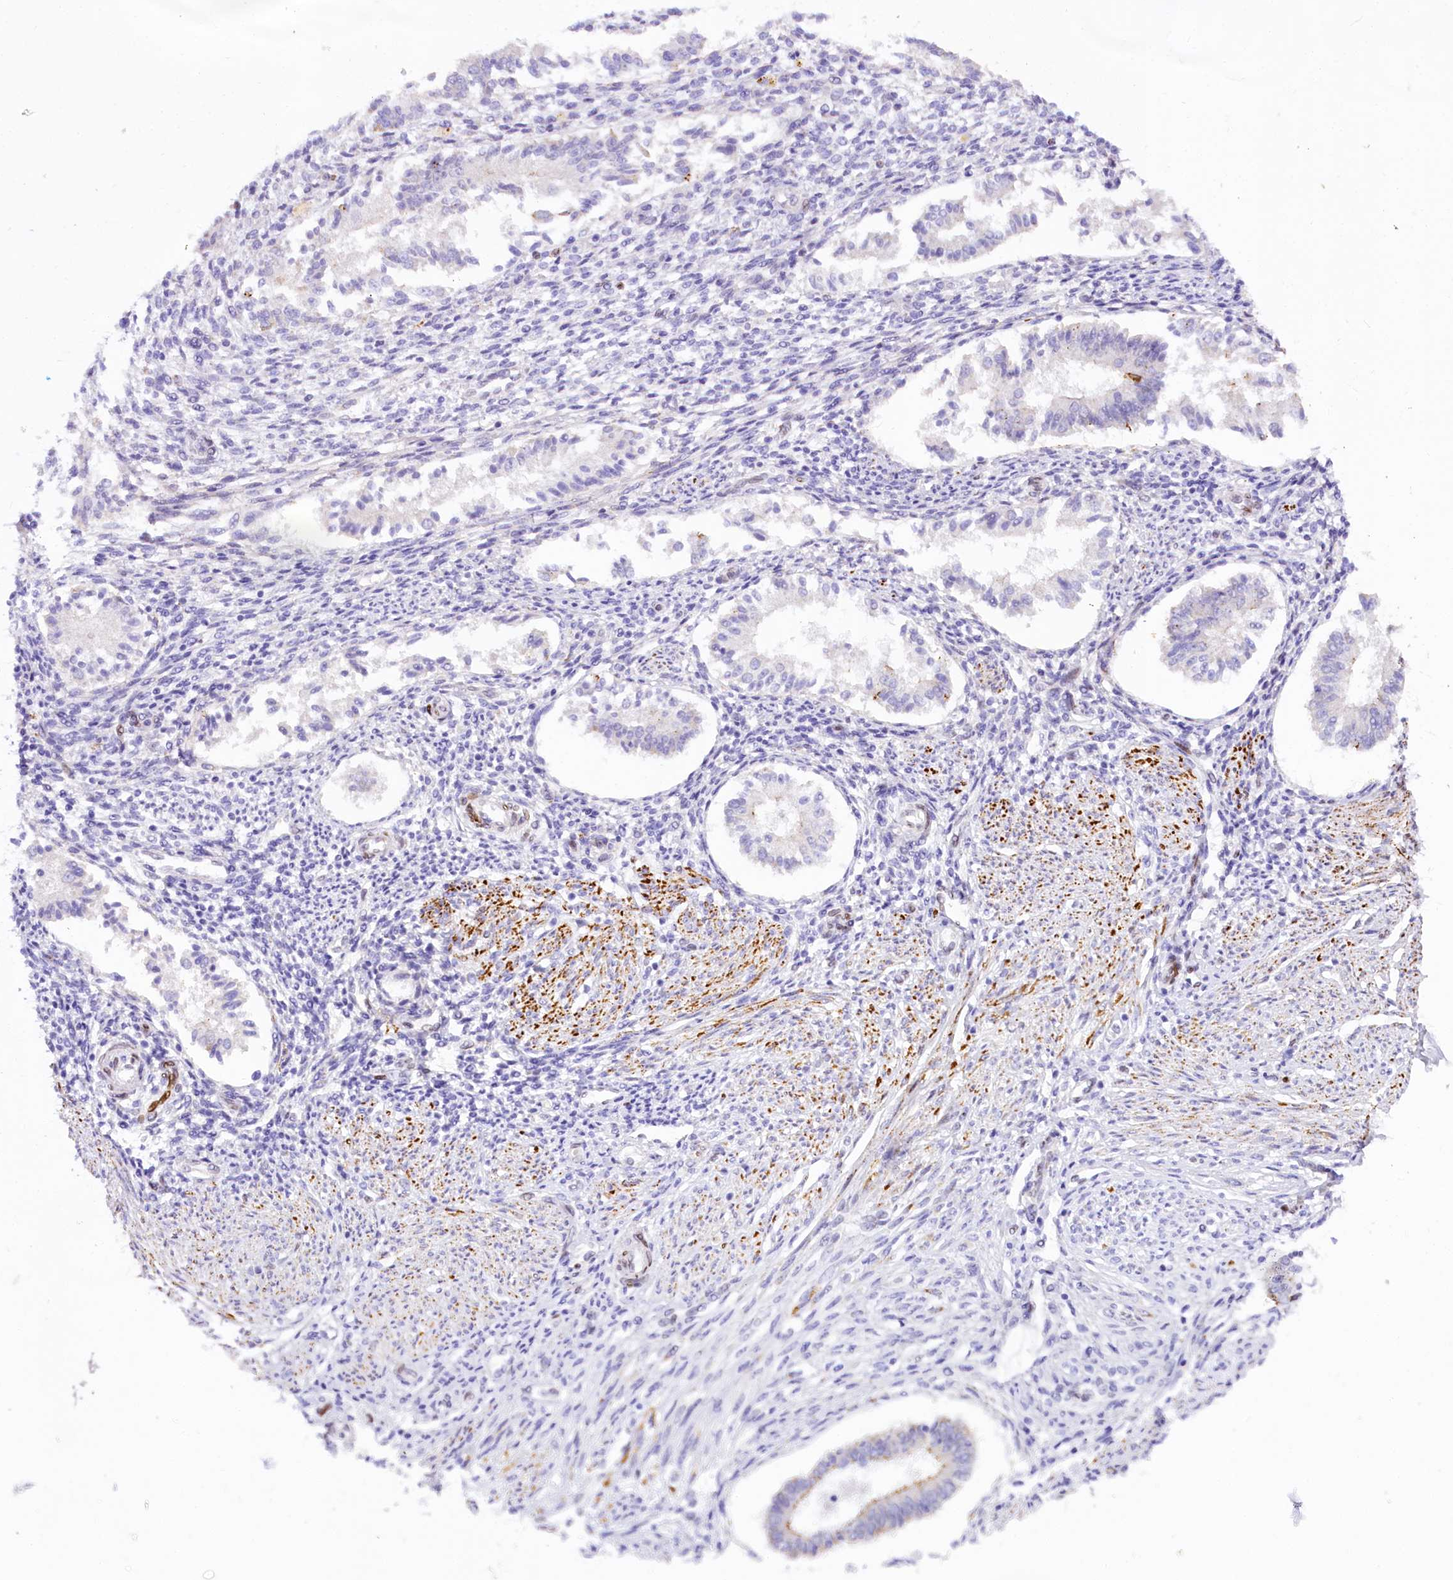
{"staining": {"intensity": "moderate", "quantity": "<25%", "location": "cytoplasmic/membranous"}, "tissue": "endometrium", "cell_type": "Cells in endometrial stroma", "image_type": "normal", "snomed": [{"axis": "morphology", "description": "Normal tissue, NOS"}, {"axis": "topography", "description": "Uterus"}, {"axis": "topography", "description": "Endometrium"}], "caption": "Cells in endometrial stroma show low levels of moderate cytoplasmic/membranous positivity in about <25% of cells in unremarkable endometrium.", "gene": "PPIP5K2", "patient": {"sex": "female", "age": 48}}